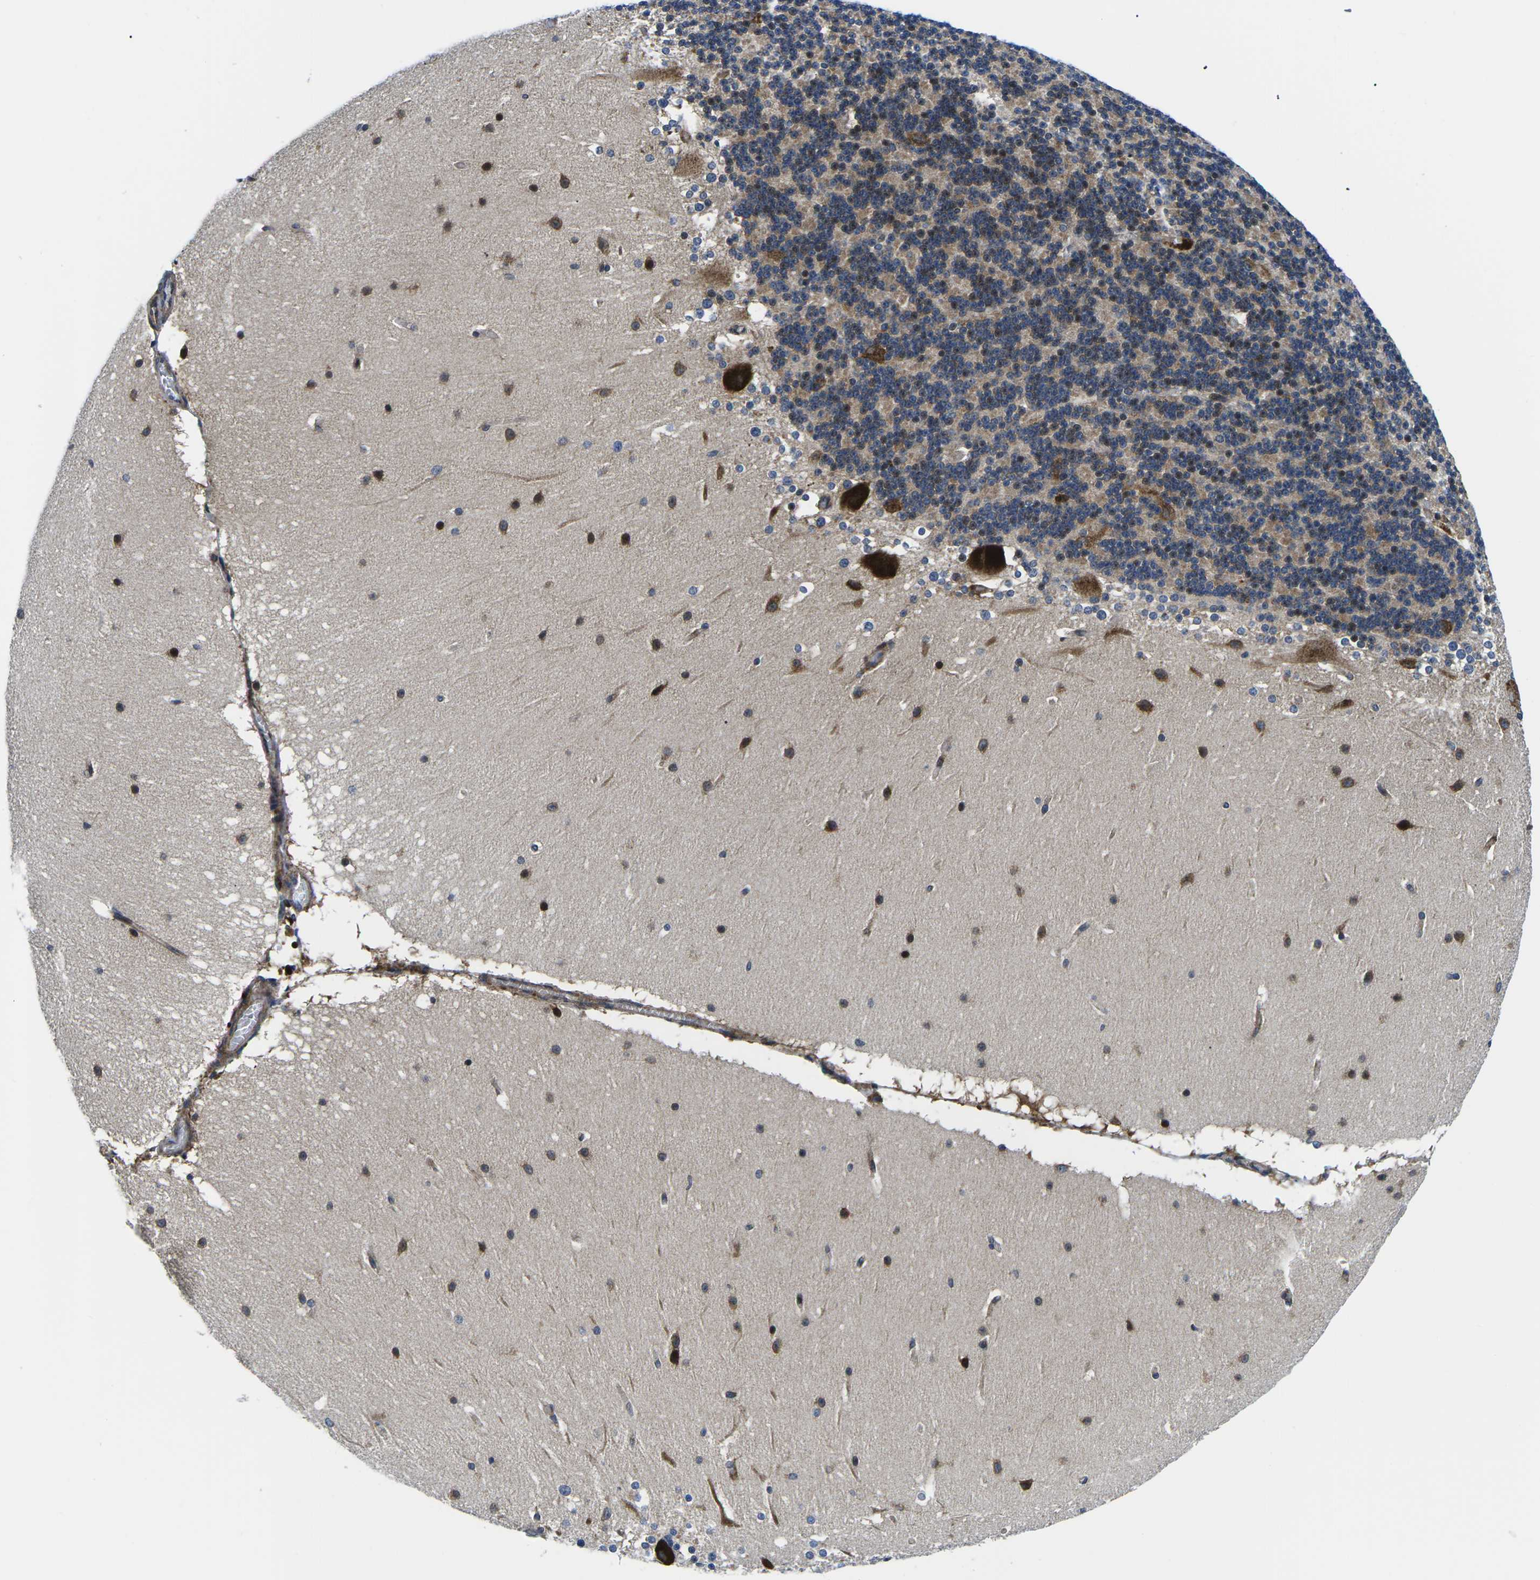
{"staining": {"intensity": "moderate", "quantity": "25%-75%", "location": "cytoplasmic/membranous,nuclear"}, "tissue": "cerebellum", "cell_type": "Cells in granular layer", "image_type": "normal", "snomed": [{"axis": "morphology", "description": "Normal tissue, NOS"}, {"axis": "topography", "description": "Cerebellum"}], "caption": "Immunohistochemical staining of benign human cerebellum demonstrates moderate cytoplasmic/membranous,nuclear protein staining in approximately 25%-75% of cells in granular layer. (DAB (3,3'-diaminobenzidine) IHC, brown staining for protein, blue staining for nuclei).", "gene": "EIF4E", "patient": {"sex": "female", "age": 19}}